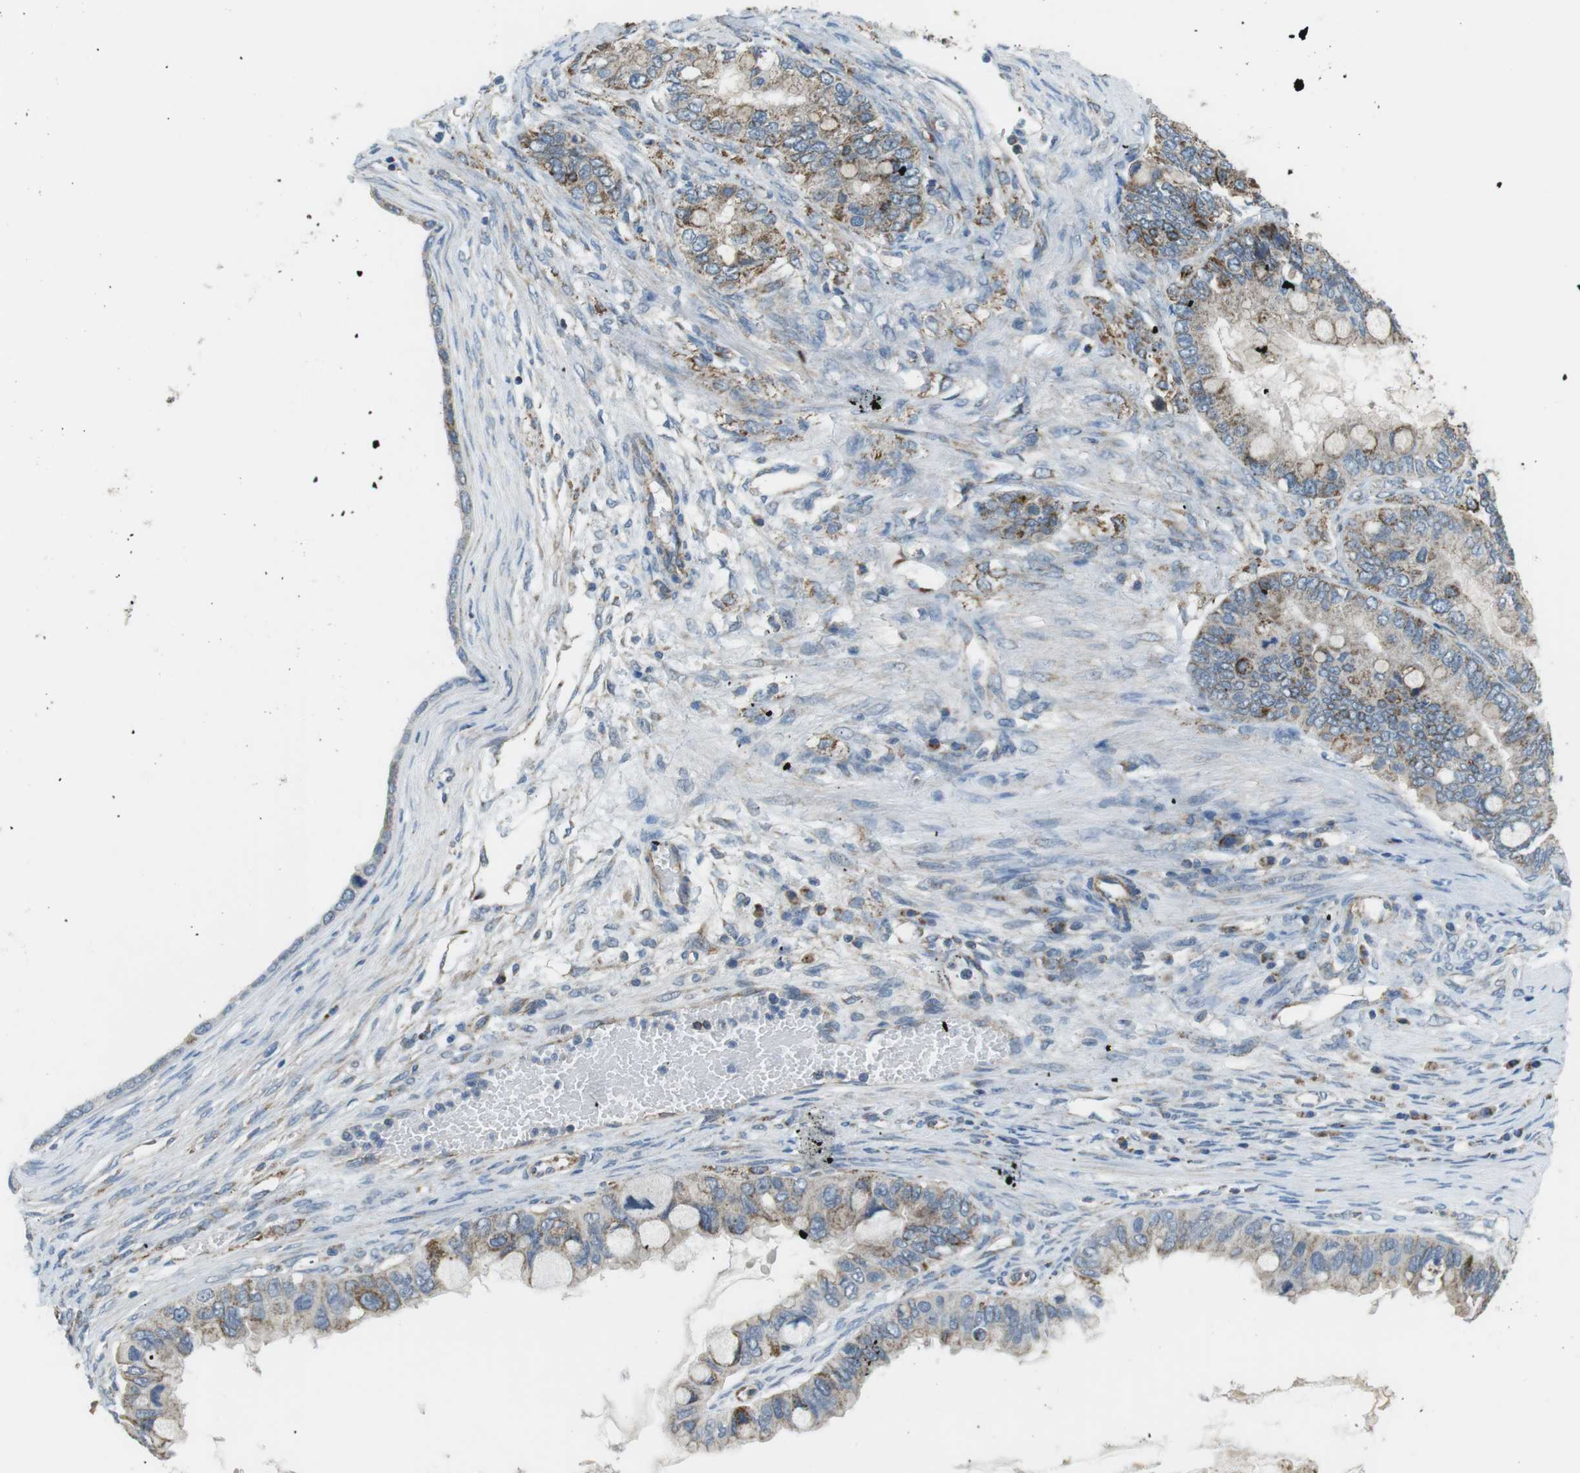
{"staining": {"intensity": "moderate", "quantity": "25%-75%", "location": "cytoplasmic/membranous"}, "tissue": "ovarian cancer", "cell_type": "Tumor cells", "image_type": "cancer", "snomed": [{"axis": "morphology", "description": "Cystadenocarcinoma, mucinous, NOS"}, {"axis": "topography", "description": "Ovary"}], "caption": "Immunohistochemical staining of ovarian mucinous cystadenocarcinoma displays medium levels of moderate cytoplasmic/membranous expression in about 25%-75% of tumor cells.", "gene": "BACE1", "patient": {"sex": "female", "age": 80}}